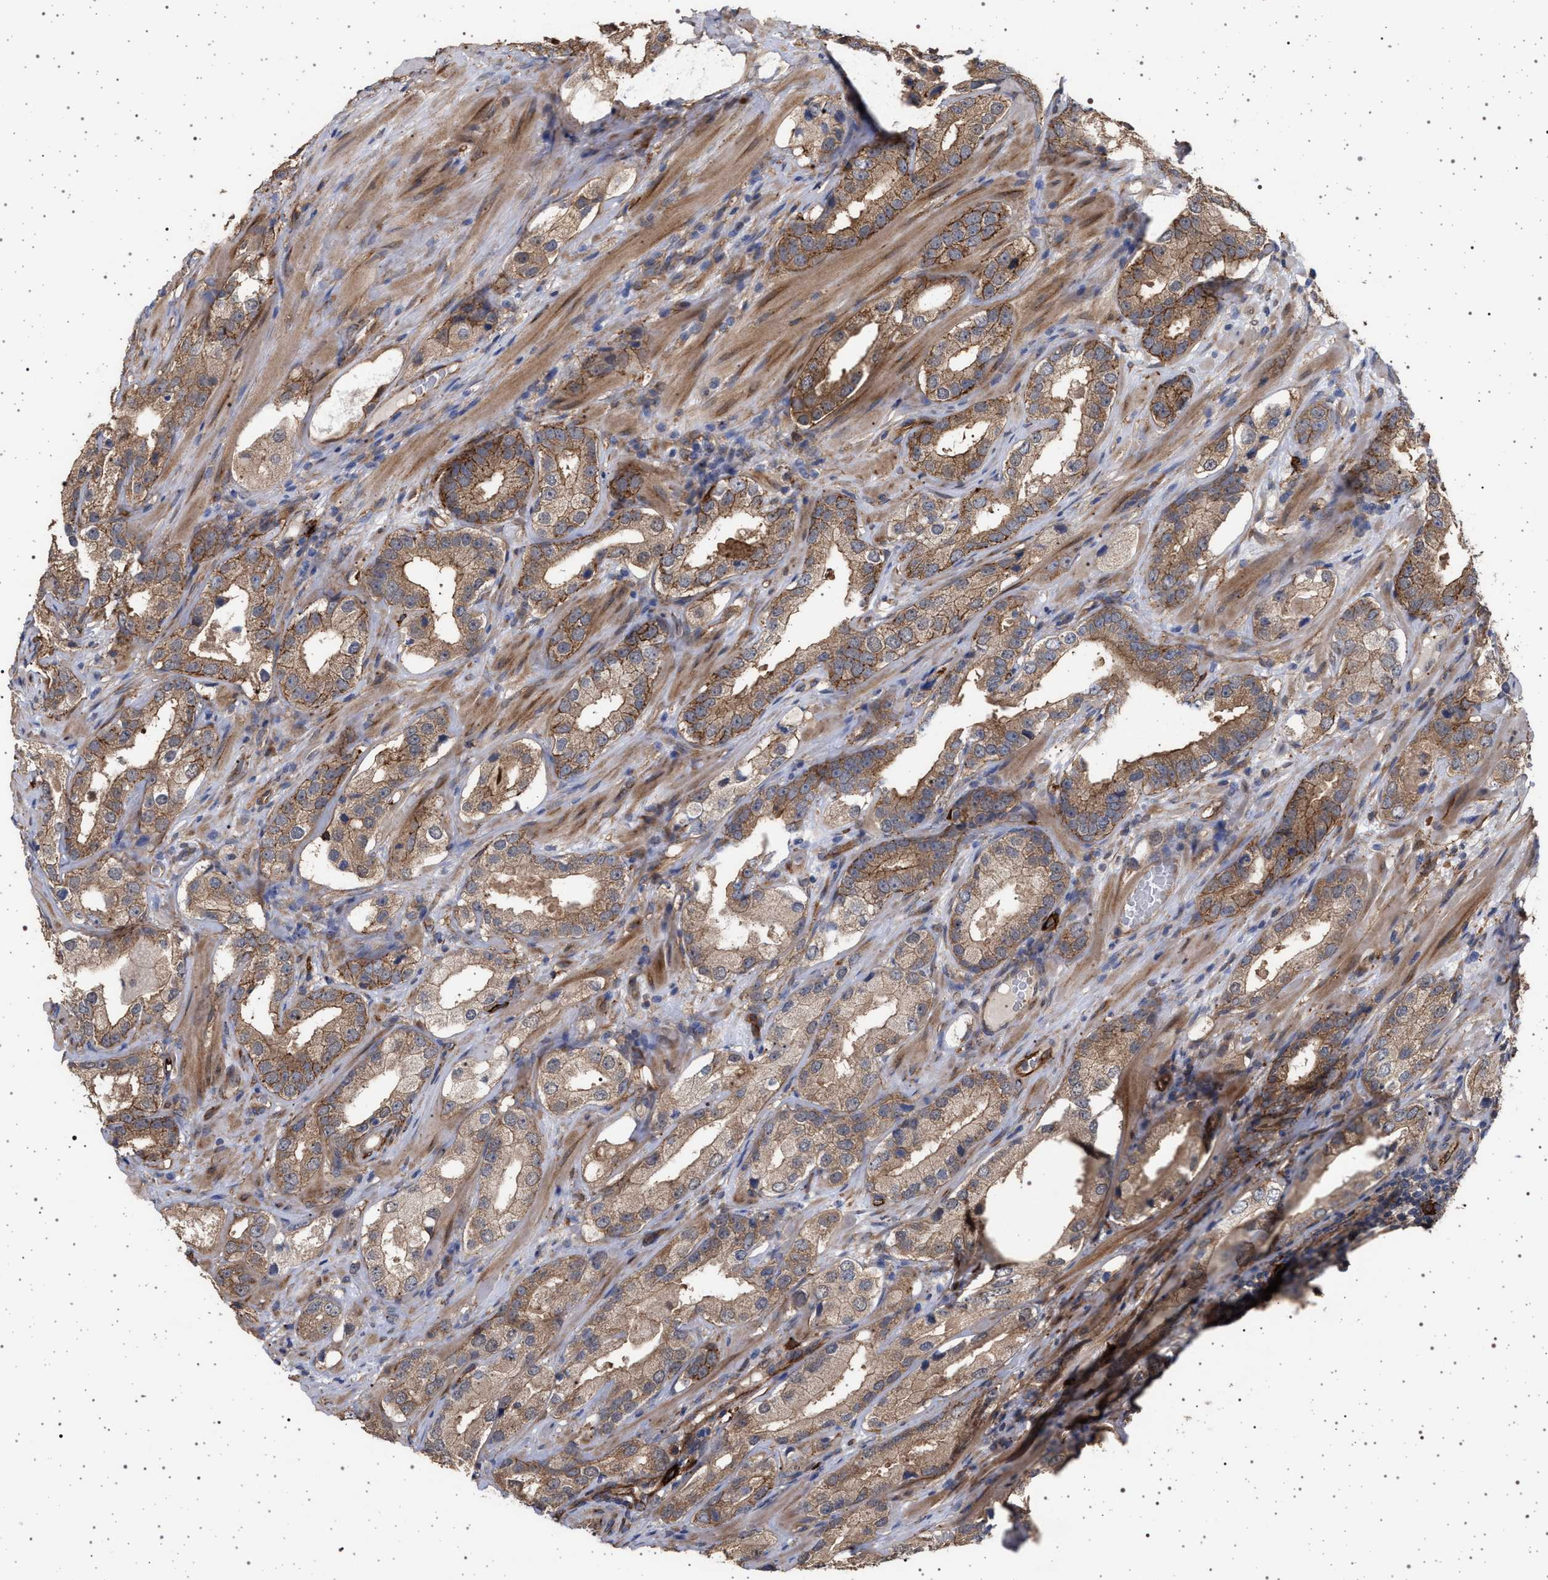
{"staining": {"intensity": "moderate", "quantity": ">75%", "location": "cytoplasmic/membranous"}, "tissue": "prostate cancer", "cell_type": "Tumor cells", "image_type": "cancer", "snomed": [{"axis": "morphology", "description": "Adenocarcinoma, High grade"}, {"axis": "topography", "description": "Prostate"}], "caption": "Protein expression analysis of human prostate cancer reveals moderate cytoplasmic/membranous expression in about >75% of tumor cells.", "gene": "IFT20", "patient": {"sex": "male", "age": 63}}